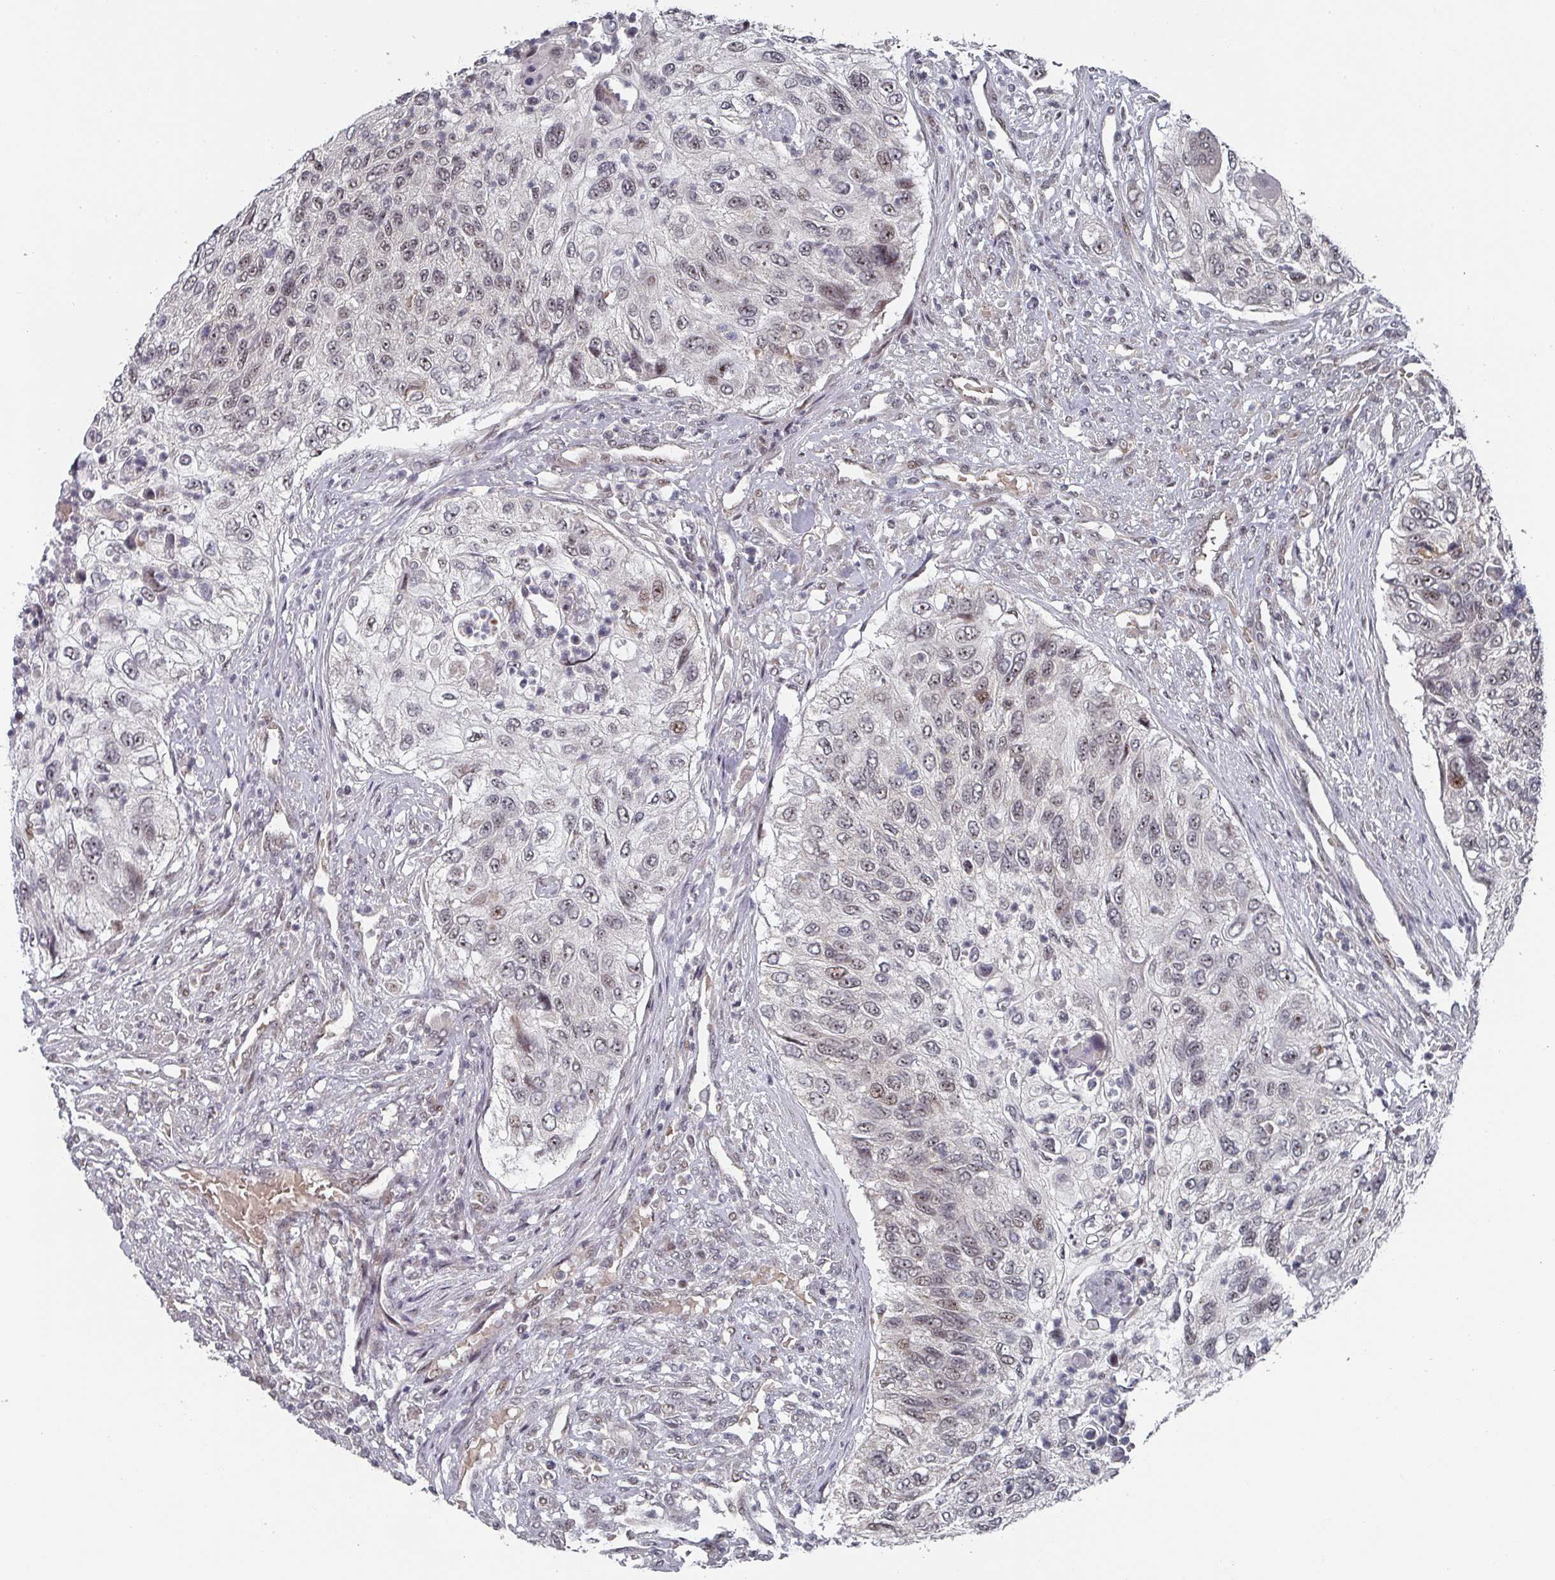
{"staining": {"intensity": "weak", "quantity": "25%-75%", "location": "nuclear"}, "tissue": "urothelial cancer", "cell_type": "Tumor cells", "image_type": "cancer", "snomed": [{"axis": "morphology", "description": "Urothelial carcinoma, High grade"}, {"axis": "topography", "description": "Urinary bladder"}], "caption": "Protein analysis of urothelial cancer tissue demonstrates weak nuclear expression in approximately 25%-75% of tumor cells.", "gene": "KIF1C", "patient": {"sex": "female", "age": 60}}